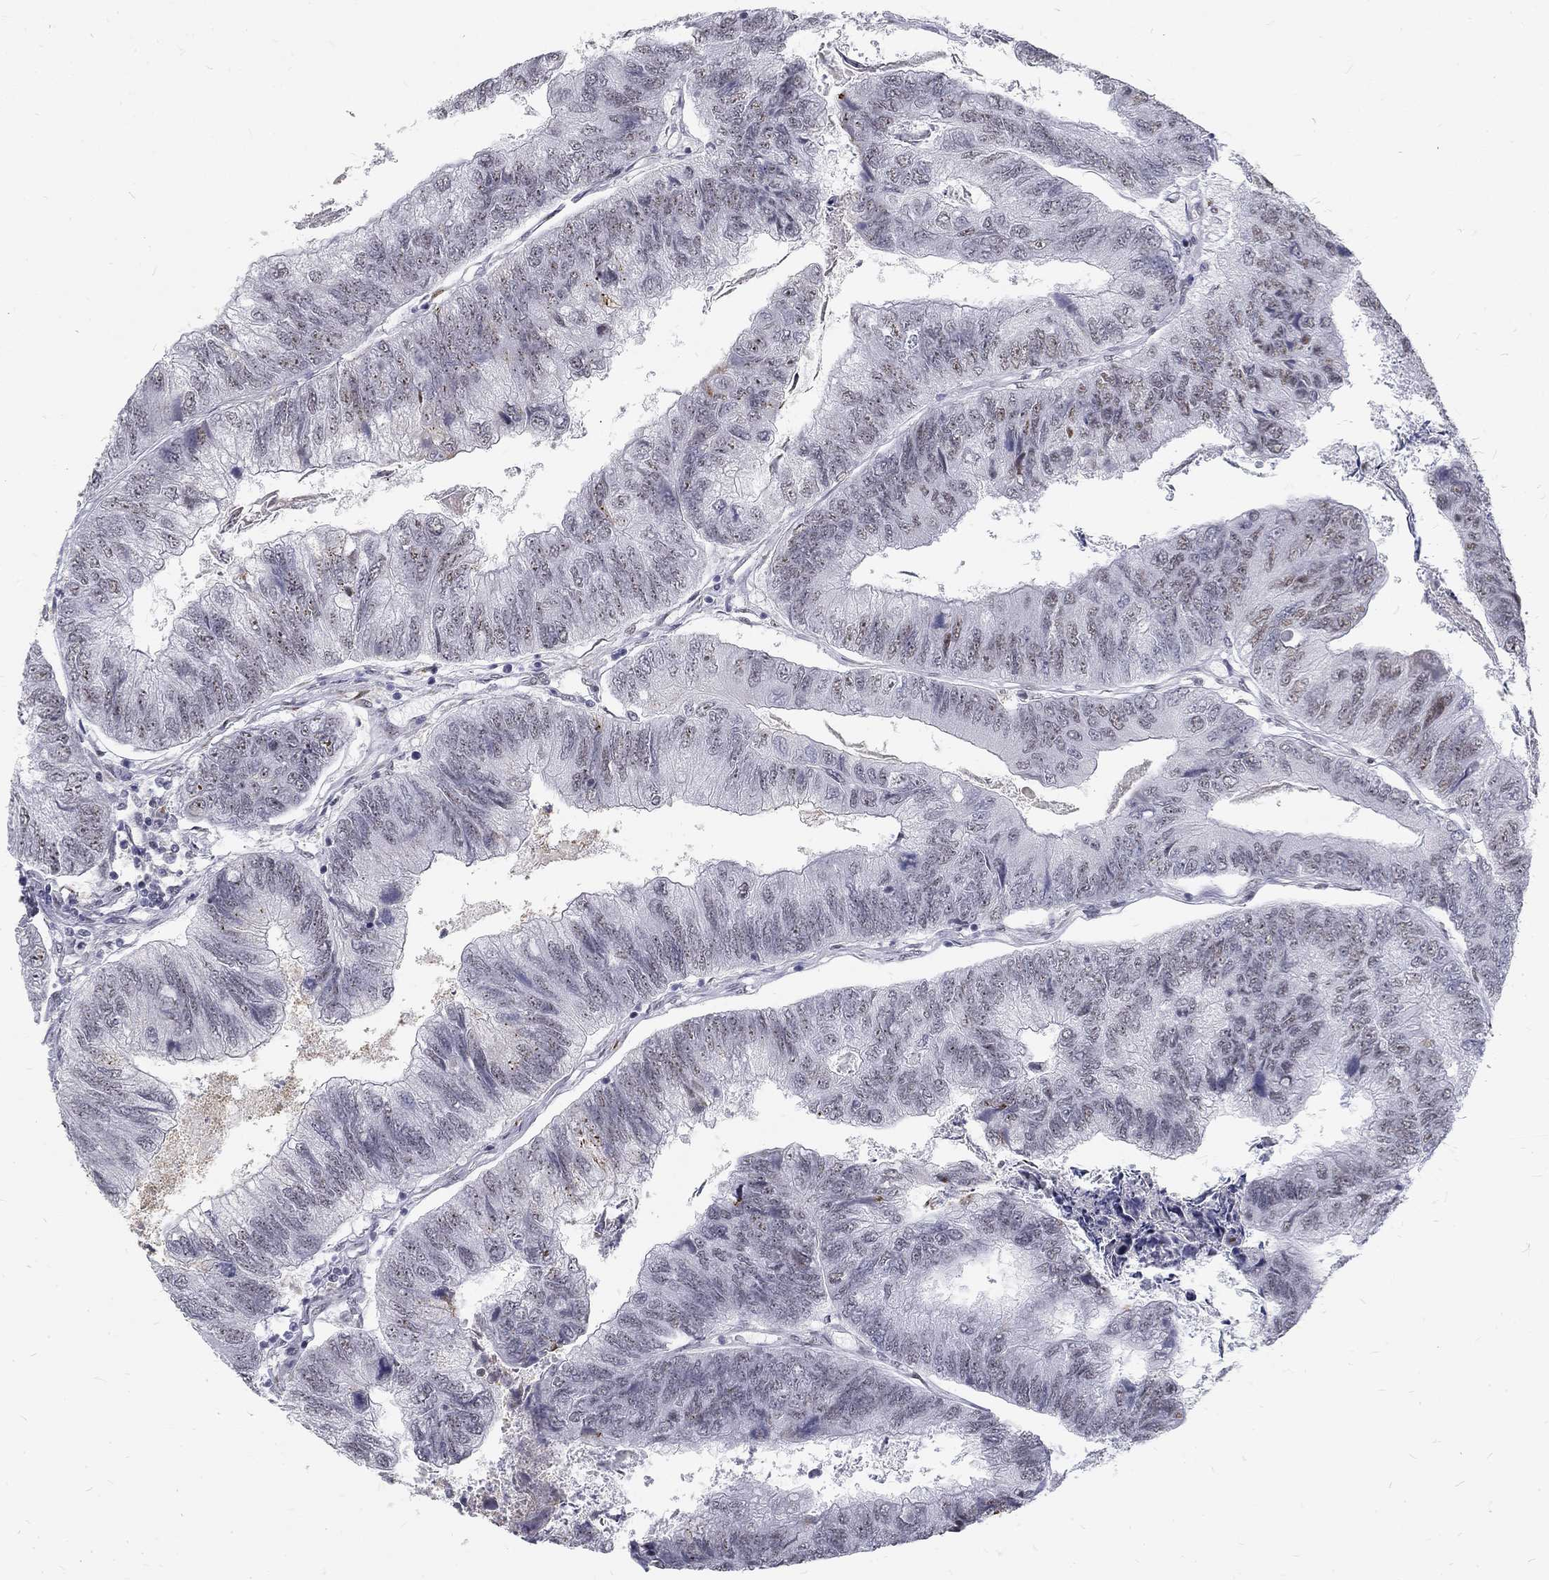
{"staining": {"intensity": "negative", "quantity": "none", "location": "none"}, "tissue": "colorectal cancer", "cell_type": "Tumor cells", "image_type": "cancer", "snomed": [{"axis": "morphology", "description": "Adenocarcinoma, NOS"}, {"axis": "topography", "description": "Colon"}], "caption": "DAB immunohistochemical staining of human adenocarcinoma (colorectal) reveals no significant positivity in tumor cells. Brightfield microscopy of immunohistochemistry (IHC) stained with DAB (brown) and hematoxylin (blue), captured at high magnification.", "gene": "SNORC", "patient": {"sex": "female", "age": 67}}